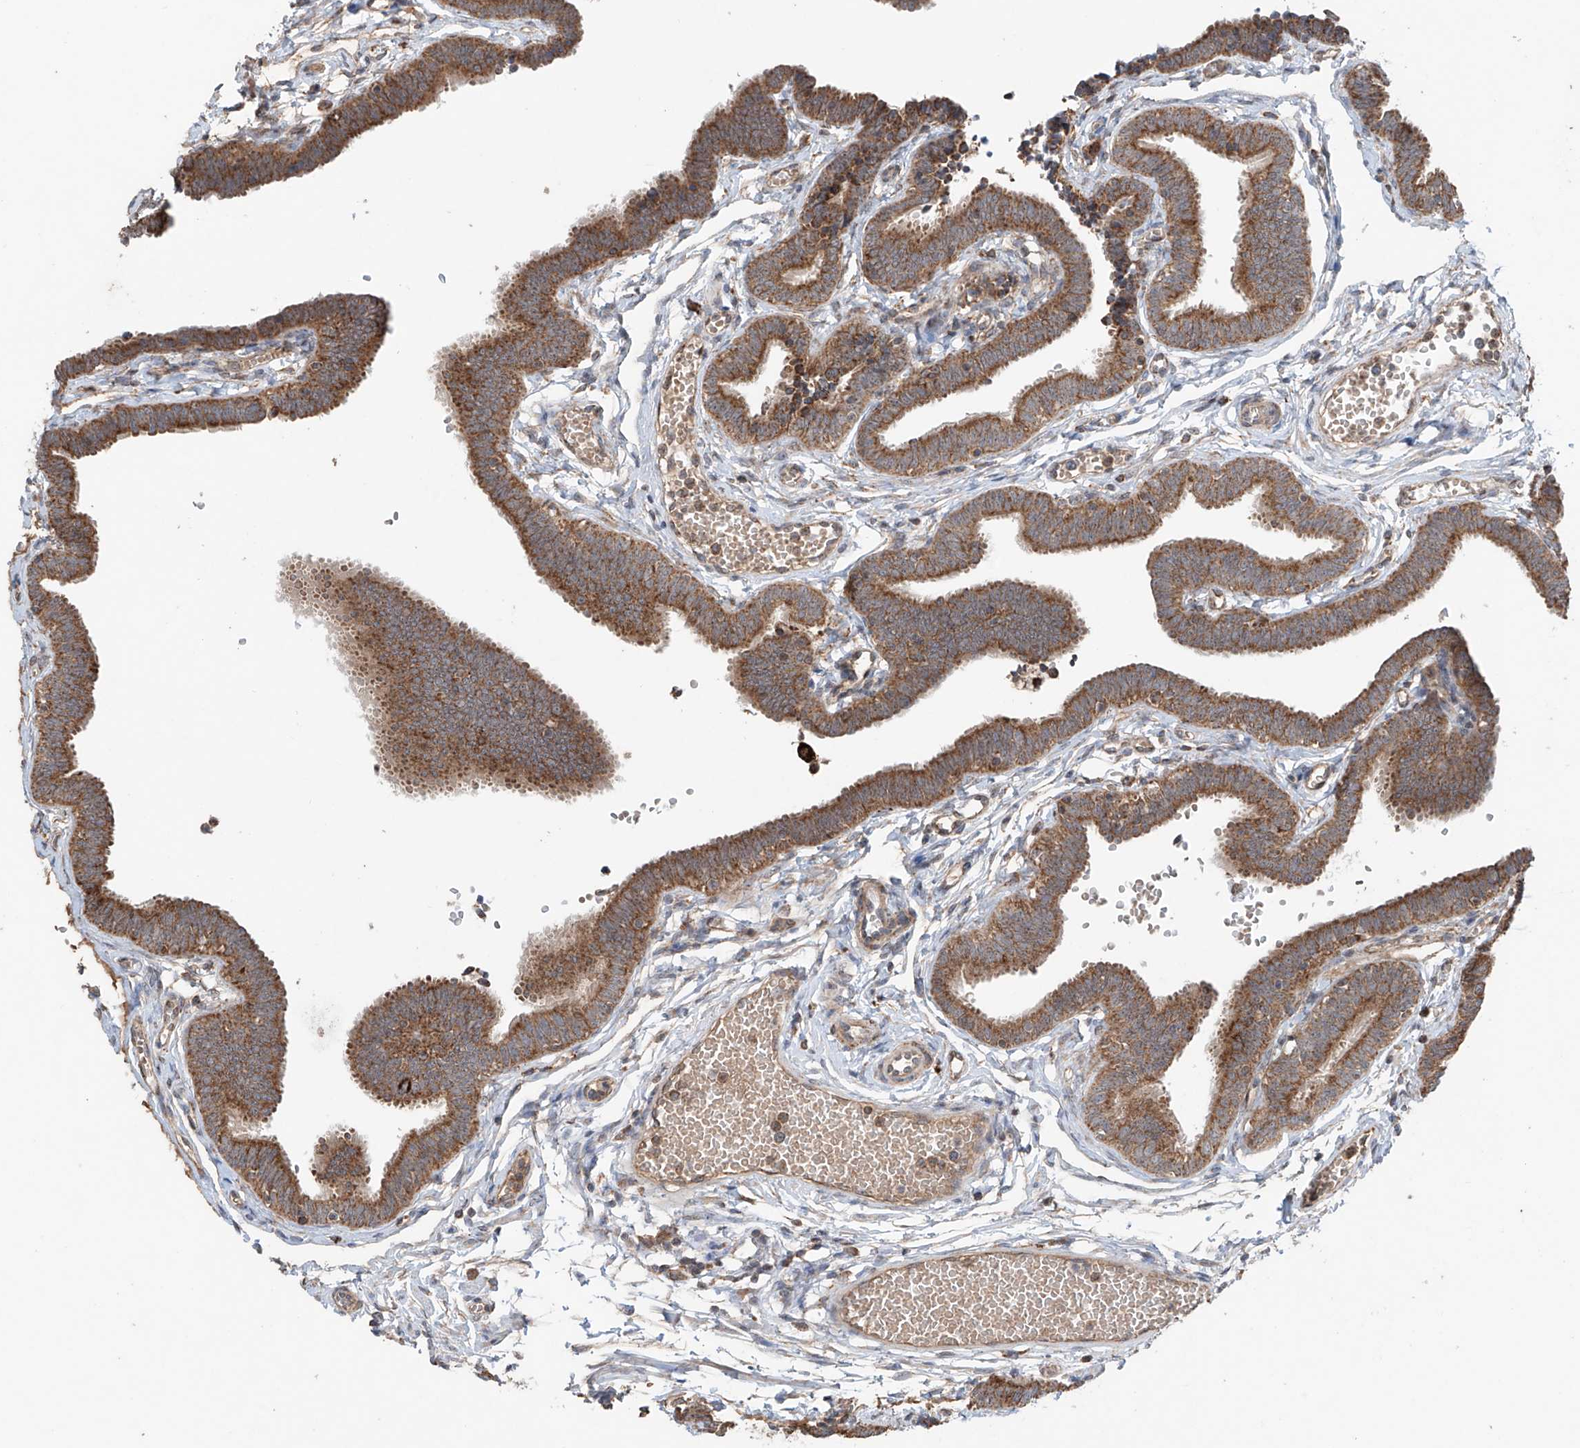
{"staining": {"intensity": "moderate", "quantity": ">75%", "location": "cytoplasmic/membranous"}, "tissue": "fallopian tube", "cell_type": "Glandular cells", "image_type": "normal", "snomed": [{"axis": "morphology", "description": "Normal tissue, NOS"}, {"axis": "topography", "description": "Fallopian tube"}, {"axis": "topography", "description": "Ovary"}], "caption": "Moderate cytoplasmic/membranous protein positivity is present in approximately >75% of glandular cells in fallopian tube.", "gene": "SAMD3", "patient": {"sex": "female", "age": 23}}